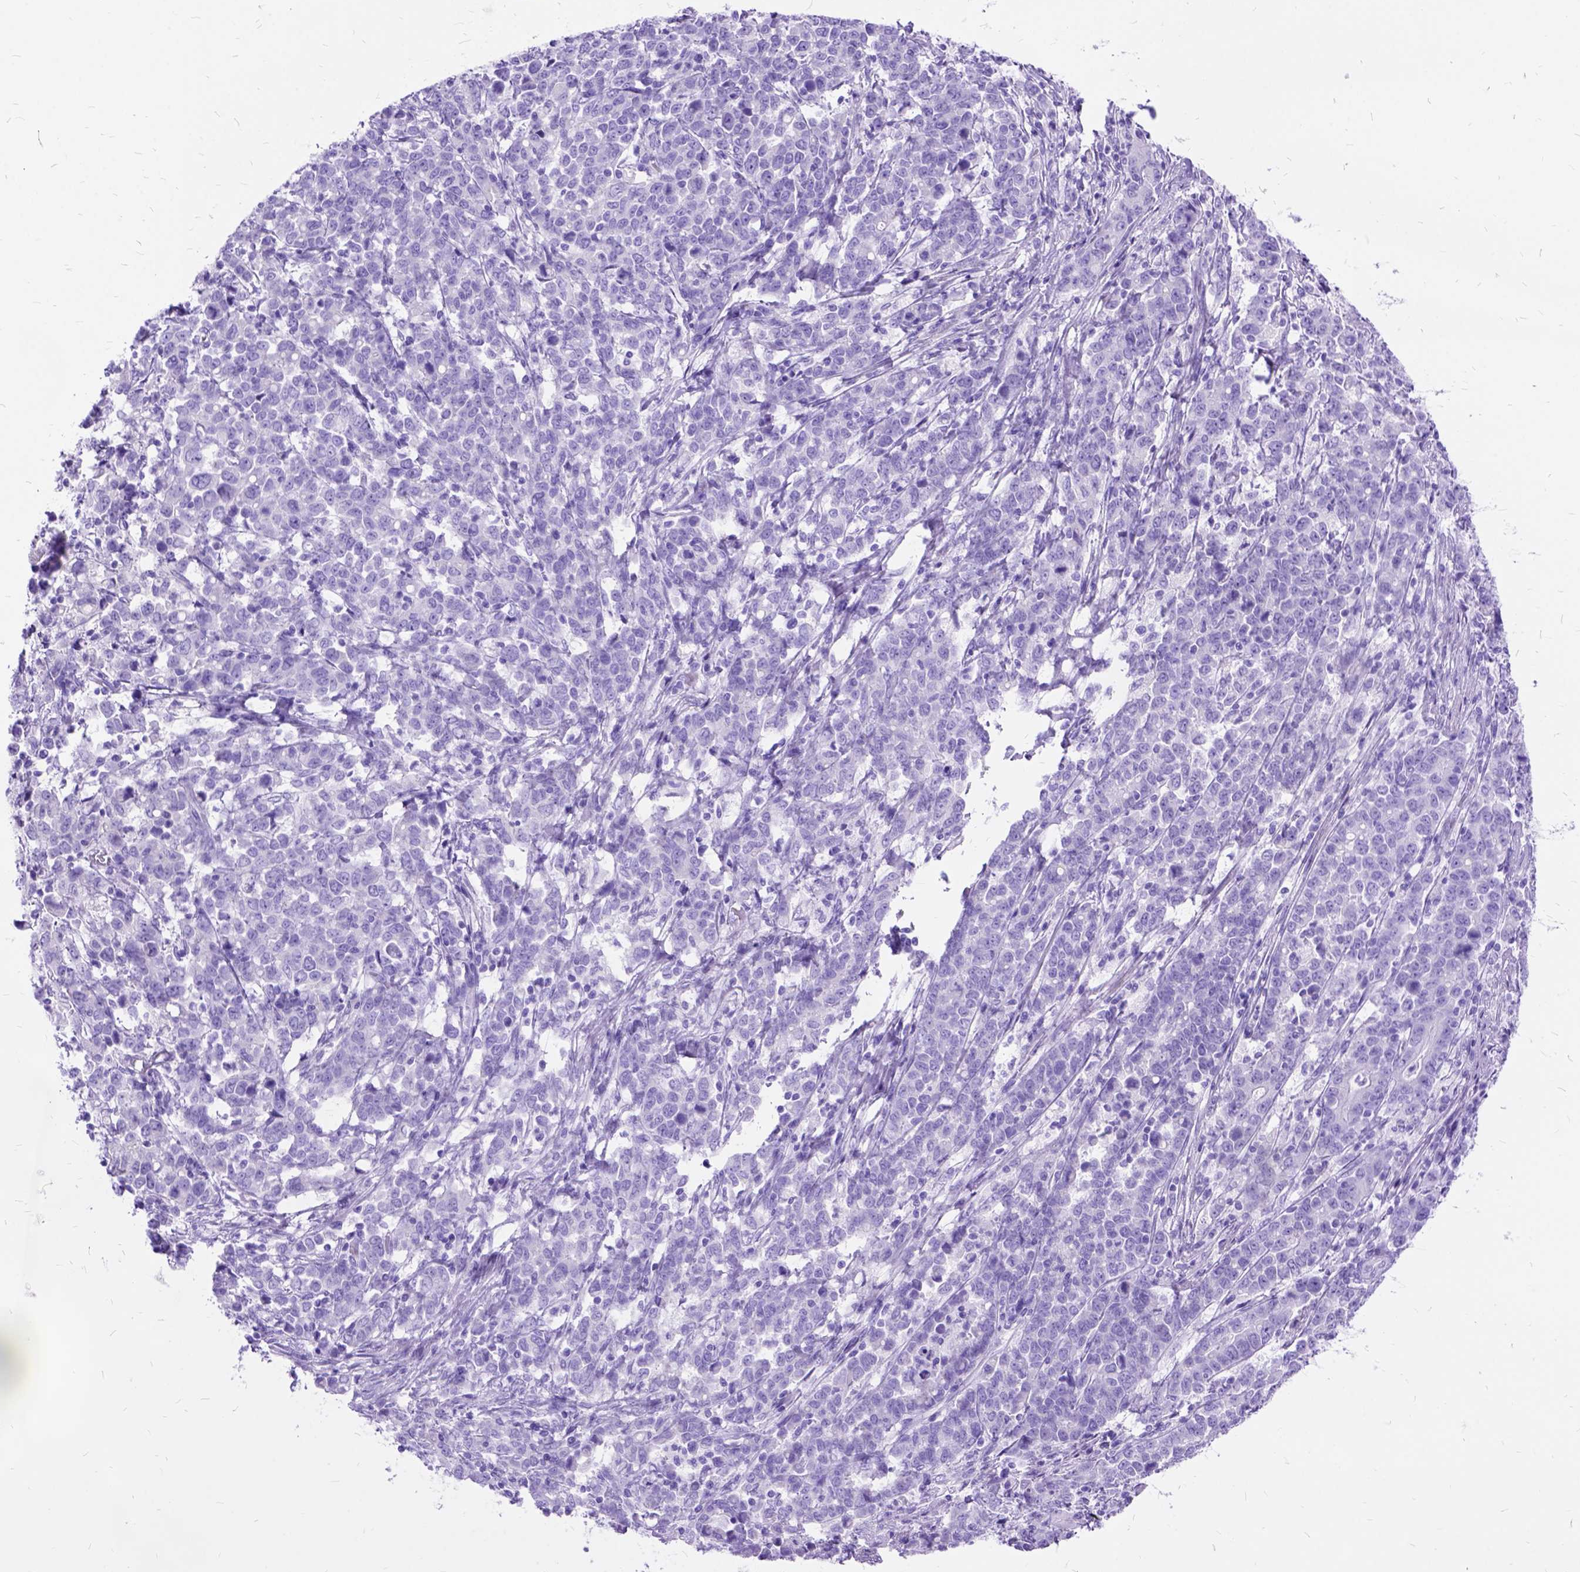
{"staining": {"intensity": "negative", "quantity": "none", "location": "none"}, "tissue": "stomach cancer", "cell_type": "Tumor cells", "image_type": "cancer", "snomed": [{"axis": "morphology", "description": "Adenocarcinoma, NOS"}, {"axis": "topography", "description": "Stomach, upper"}], "caption": "Immunohistochemical staining of stomach adenocarcinoma reveals no significant positivity in tumor cells.", "gene": "DNAH2", "patient": {"sex": "male", "age": 69}}